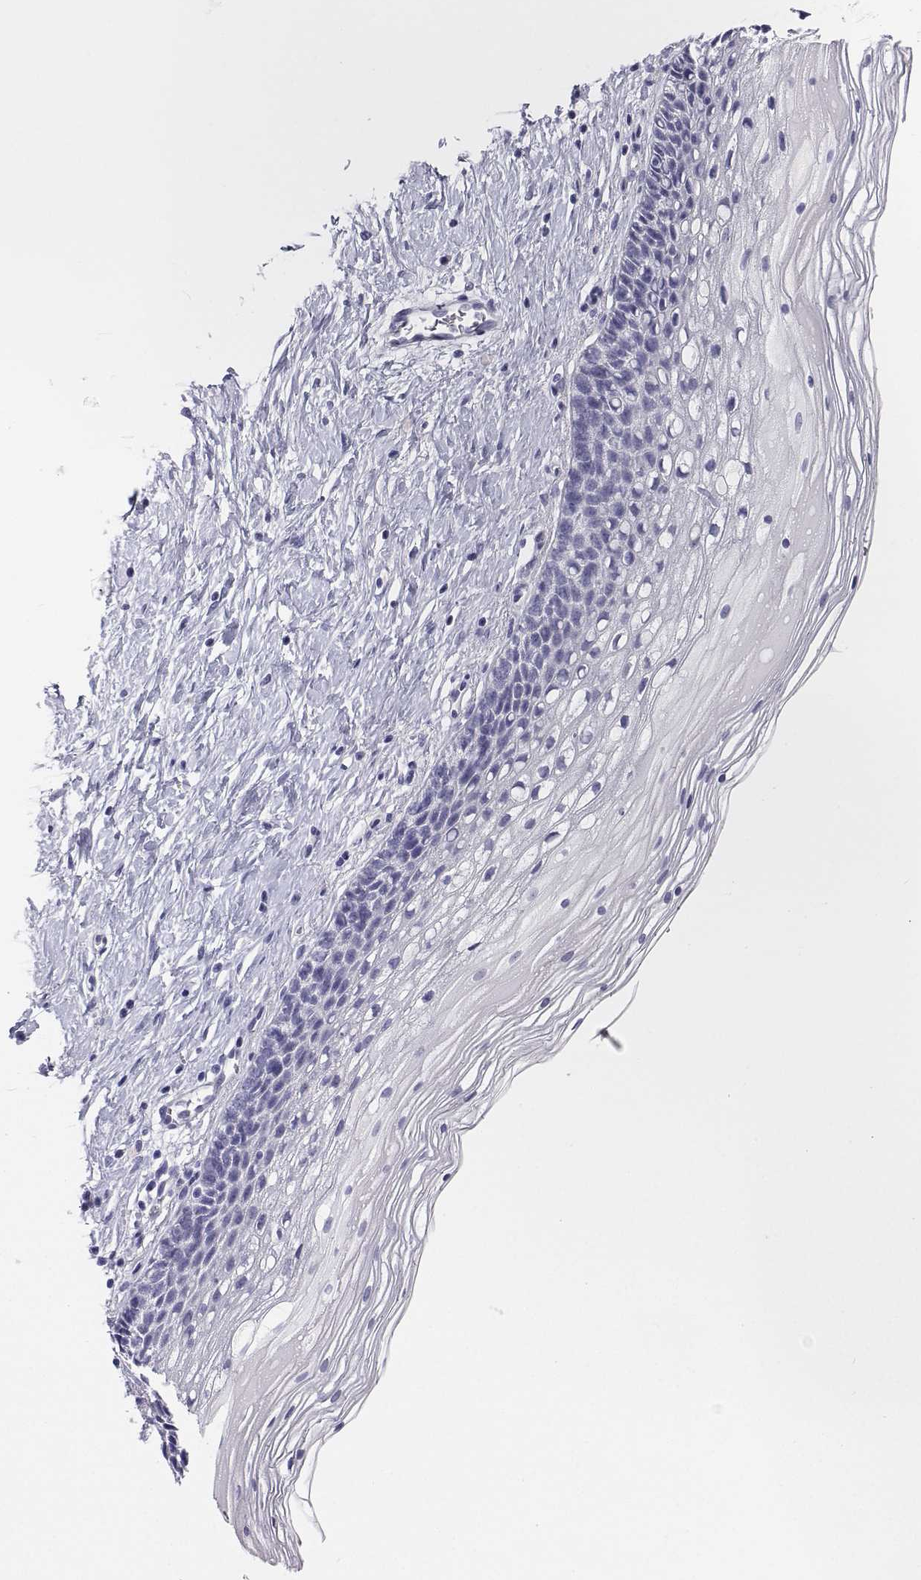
{"staining": {"intensity": "negative", "quantity": "none", "location": "none"}, "tissue": "cervix", "cell_type": "Glandular cells", "image_type": "normal", "snomed": [{"axis": "morphology", "description": "Normal tissue, NOS"}, {"axis": "topography", "description": "Cervix"}], "caption": "Immunohistochemistry (IHC) of benign cervix exhibits no positivity in glandular cells.", "gene": "BHMT", "patient": {"sex": "female", "age": 34}}